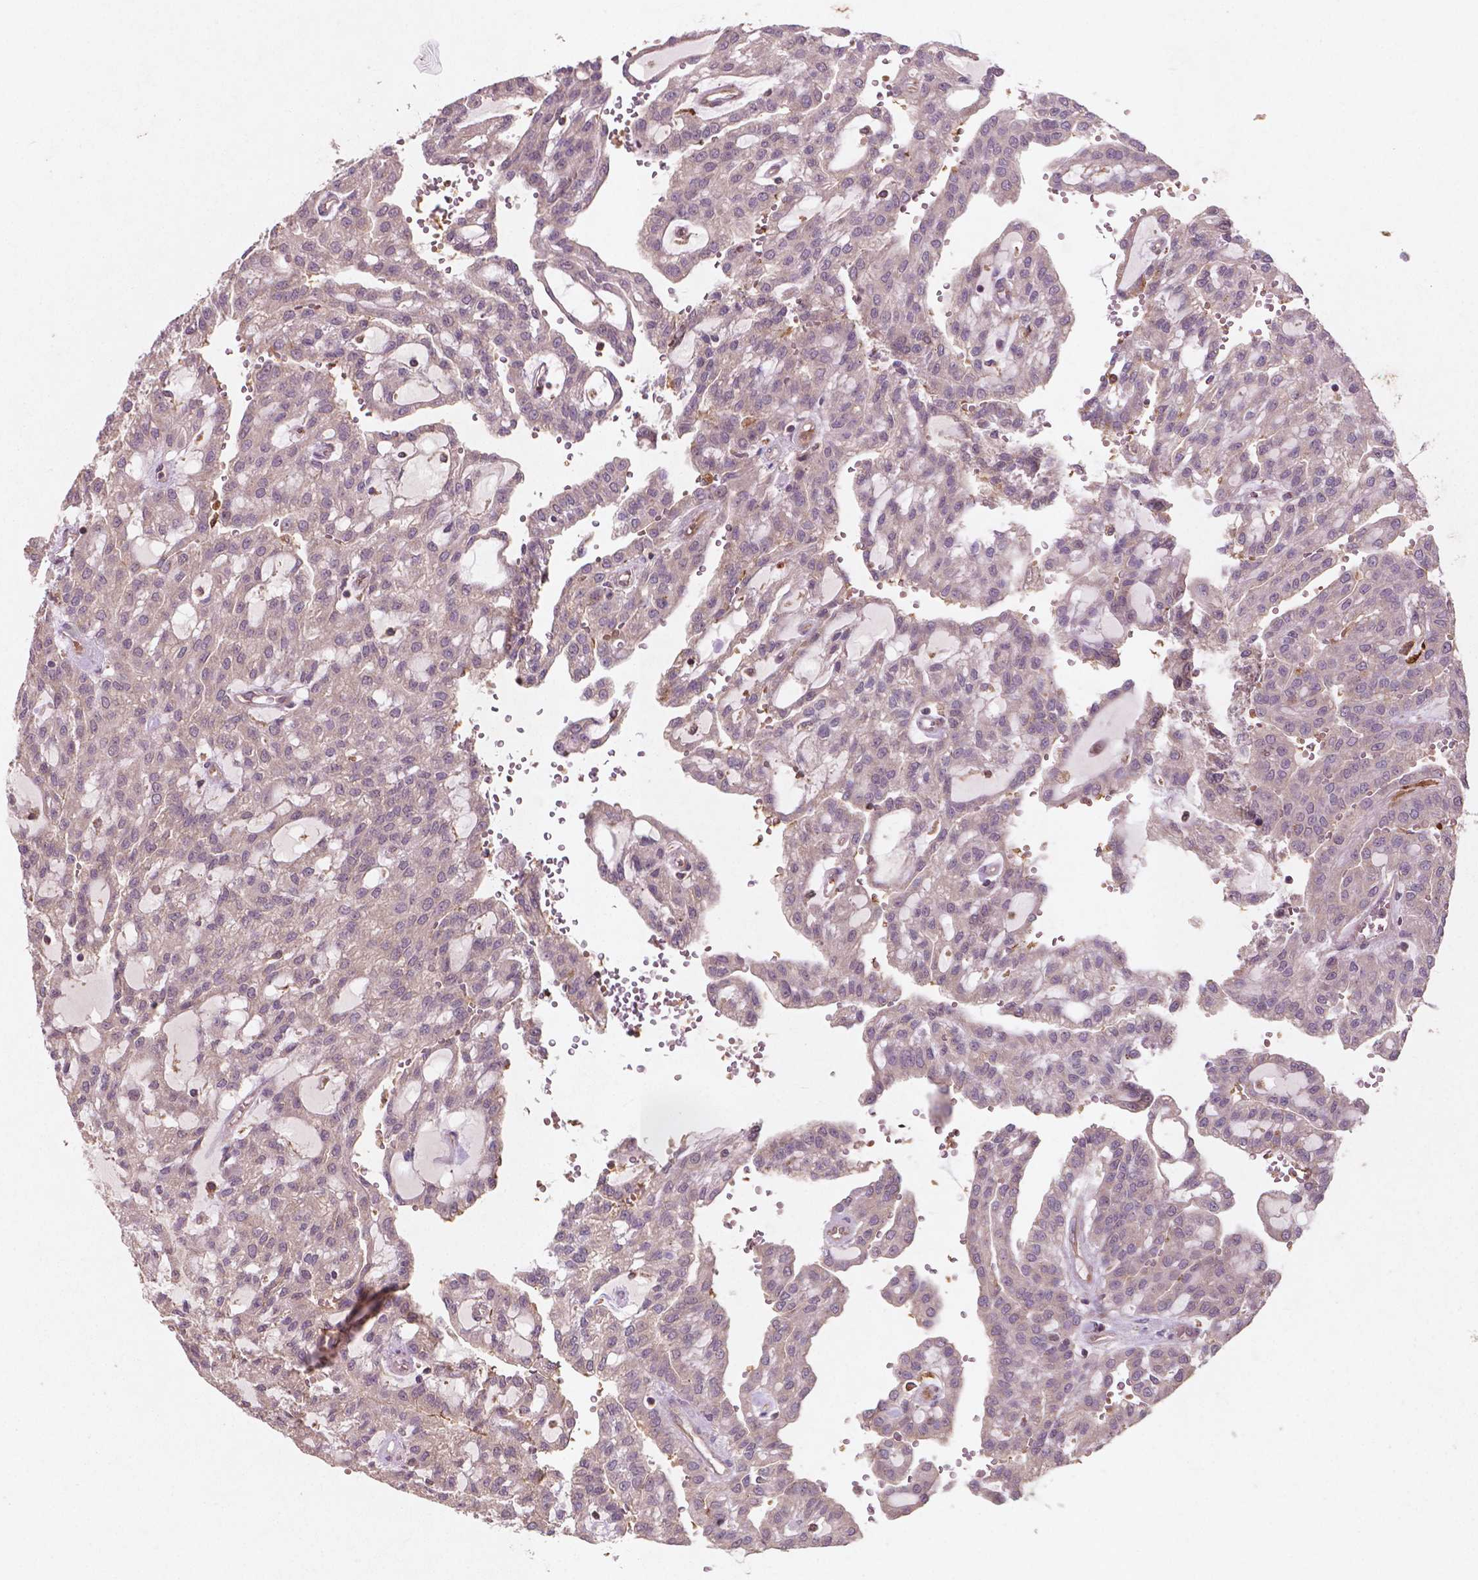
{"staining": {"intensity": "negative", "quantity": "none", "location": "none"}, "tissue": "renal cancer", "cell_type": "Tumor cells", "image_type": "cancer", "snomed": [{"axis": "morphology", "description": "Adenocarcinoma, NOS"}, {"axis": "topography", "description": "Kidney"}], "caption": "The IHC micrograph has no significant expression in tumor cells of adenocarcinoma (renal) tissue.", "gene": "CYFIP2", "patient": {"sex": "male", "age": 63}}